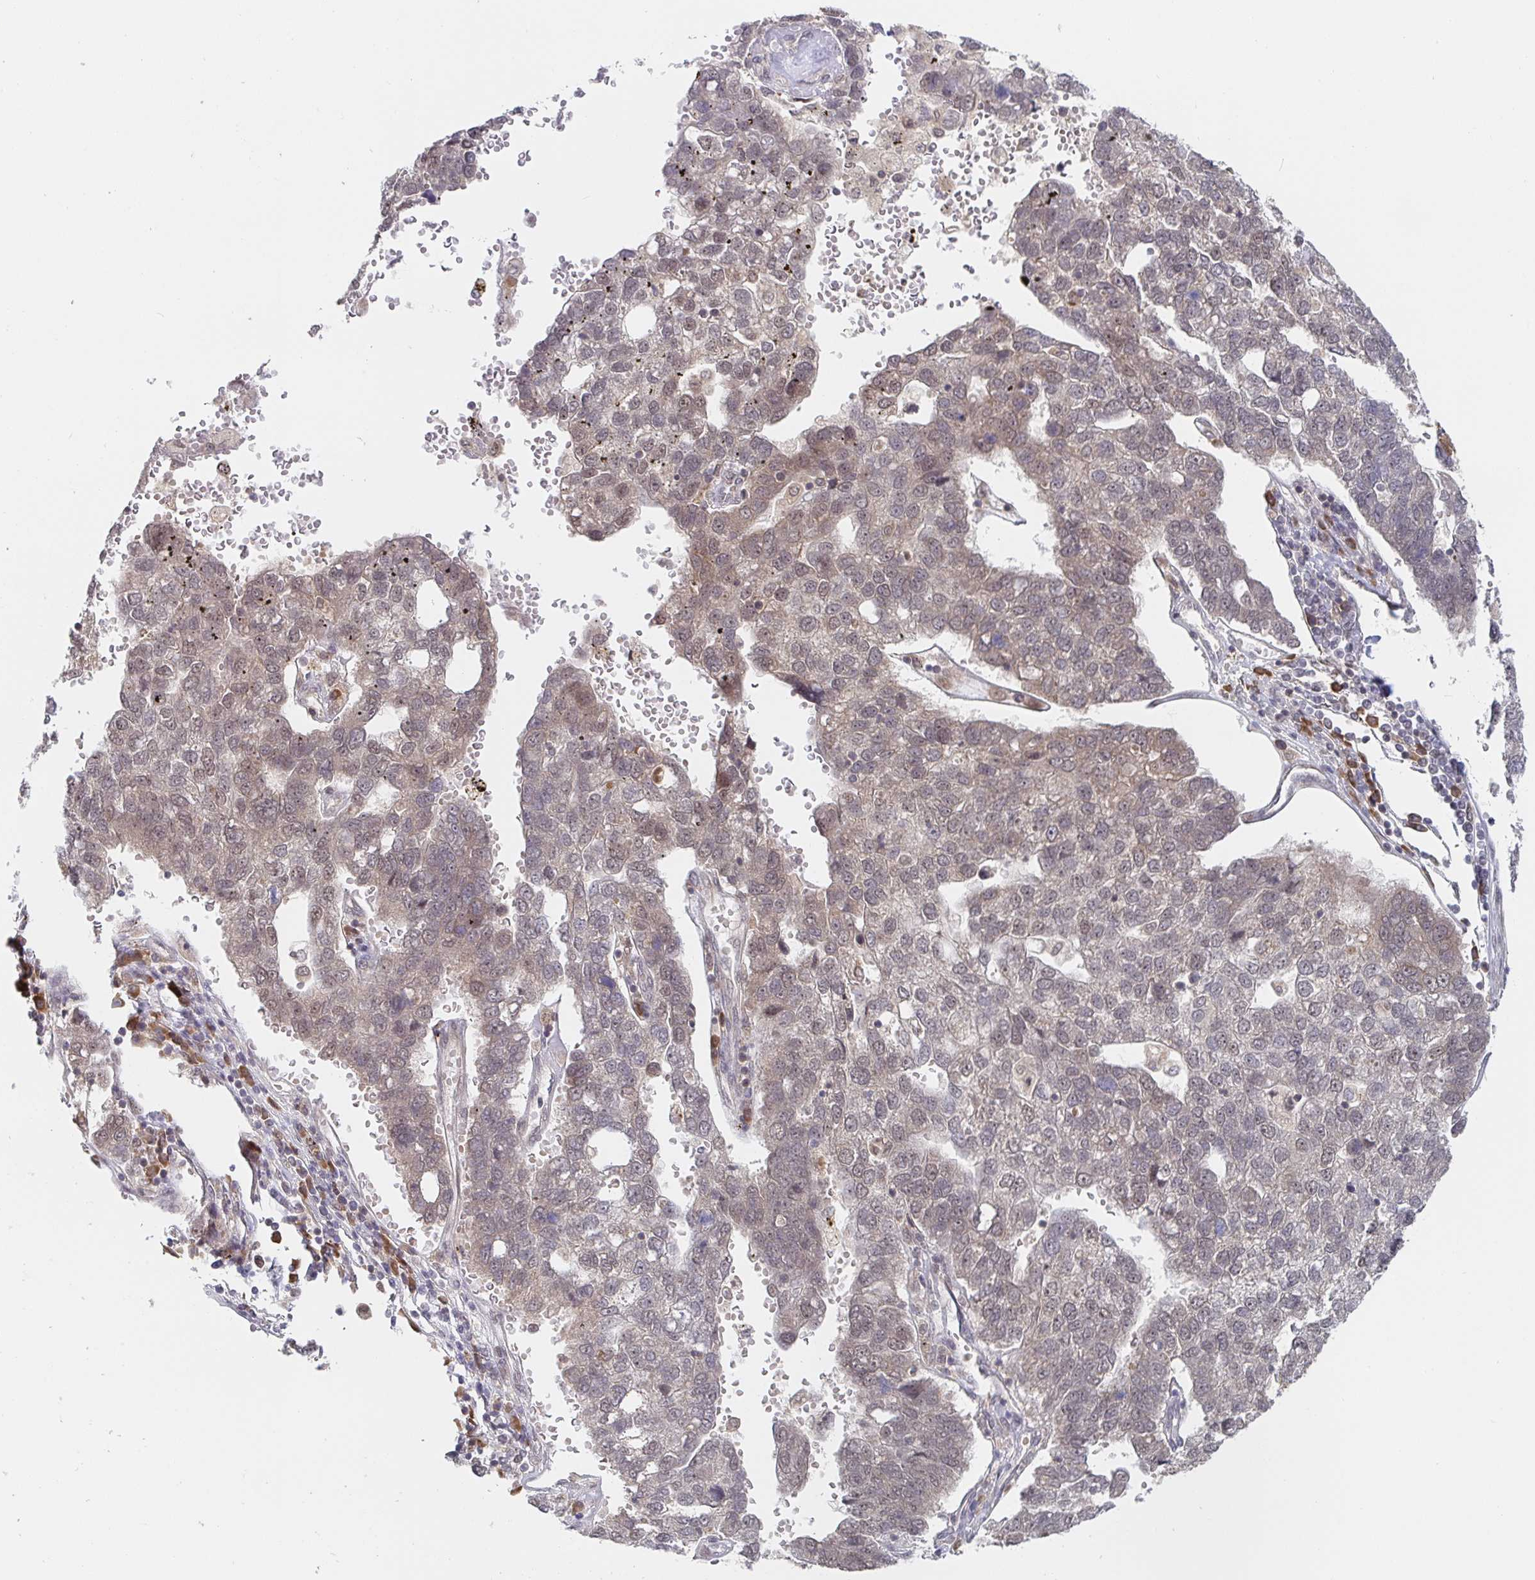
{"staining": {"intensity": "weak", "quantity": "25%-75%", "location": "cytoplasmic/membranous,nuclear"}, "tissue": "pancreatic cancer", "cell_type": "Tumor cells", "image_type": "cancer", "snomed": [{"axis": "morphology", "description": "Adenocarcinoma, NOS"}, {"axis": "topography", "description": "Pancreas"}], "caption": "Immunohistochemistry (IHC) of human pancreatic cancer shows low levels of weak cytoplasmic/membranous and nuclear positivity in about 25%-75% of tumor cells. (IHC, brightfield microscopy, high magnification).", "gene": "ALG1", "patient": {"sex": "female", "age": 61}}